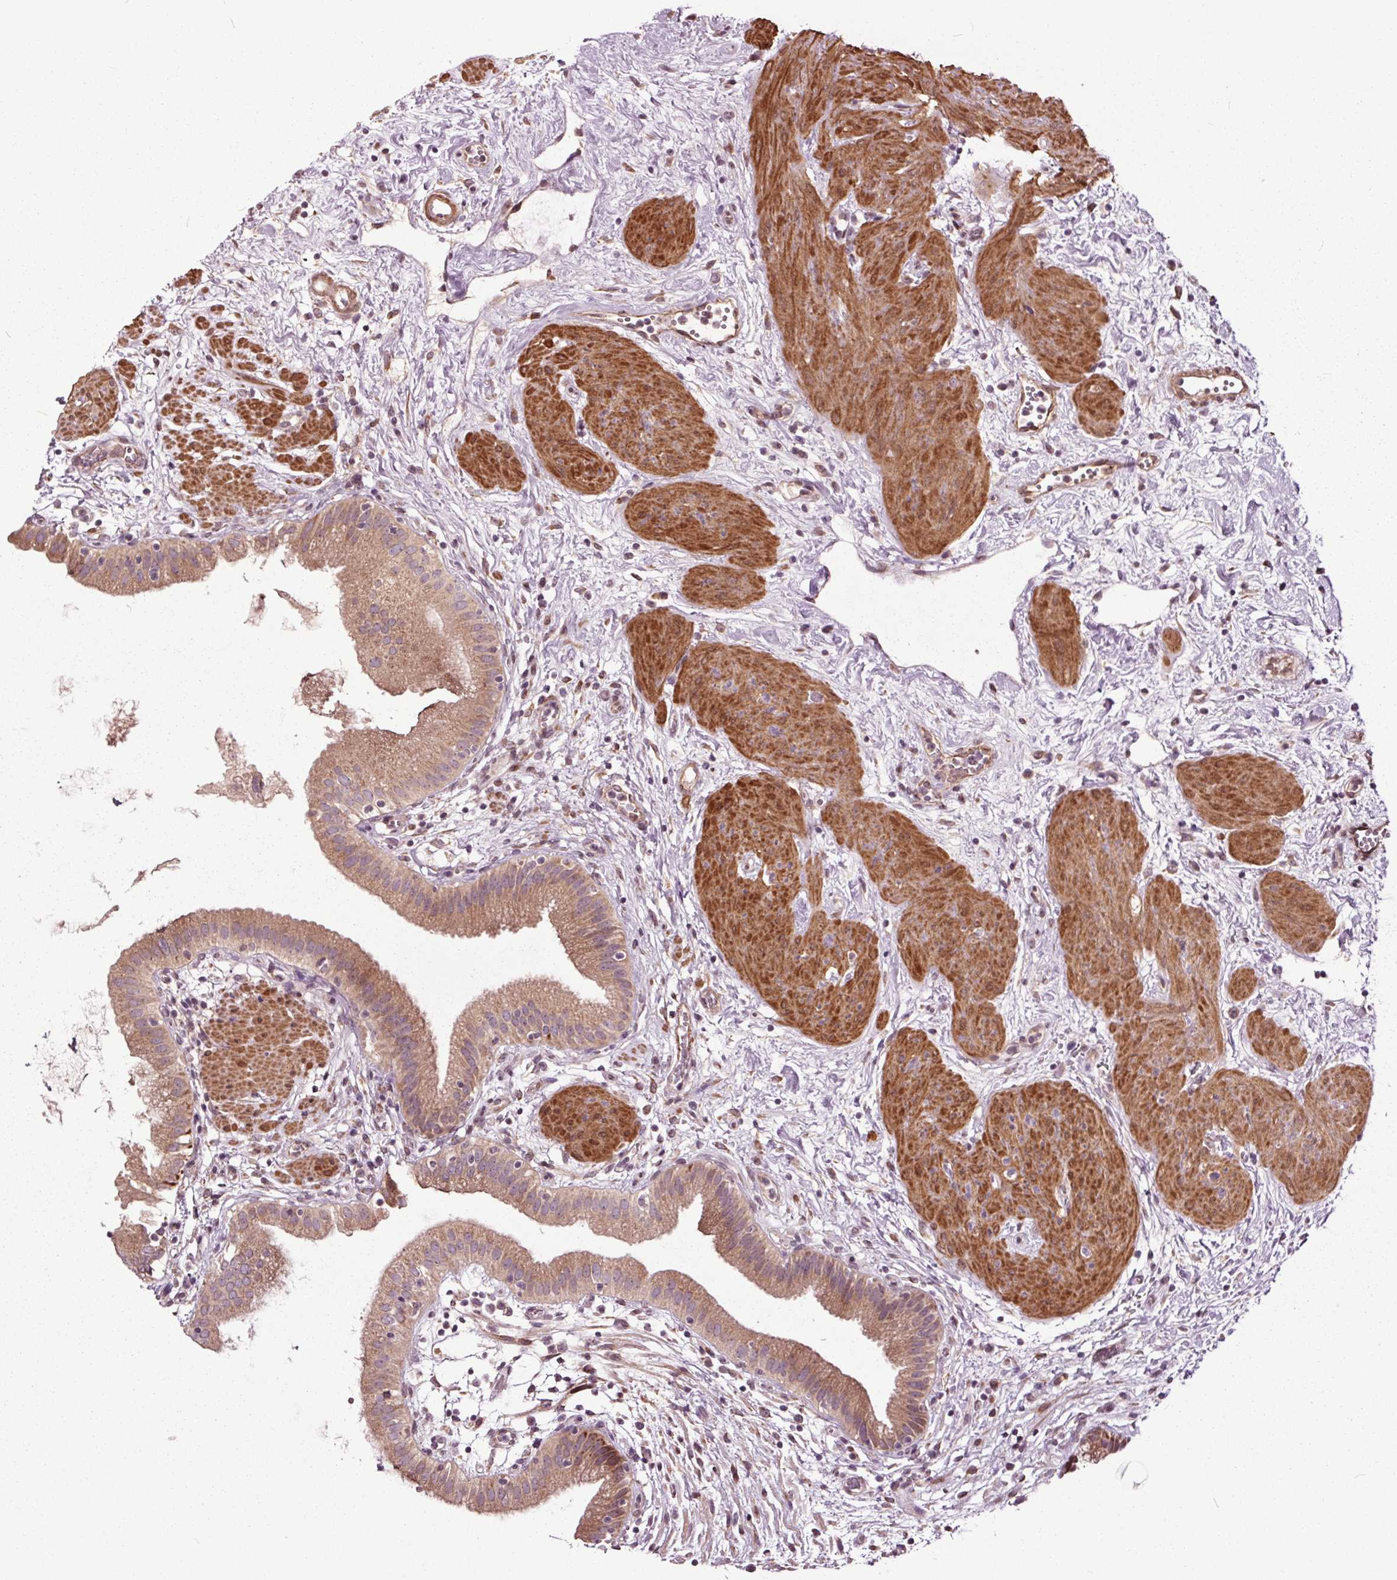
{"staining": {"intensity": "weak", "quantity": ">75%", "location": "cytoplasmic/membranous"}, "tissue": "gallbladder", "cell_type": "Glandular cells", "image_type": "normal", "snomed": [{"axis": "morphology", "description": "Normal tissue, NOS"}, {"axis": "topography", "description": "Gallbladder"}], "caption": "Protein expression analysis of benign gallbladder exhibits weak cytoplasmic/membranous positivity in about >75% of glandular cells.", "gene": "HAUS5", "patient": {"sex": "female", "age": 65}}